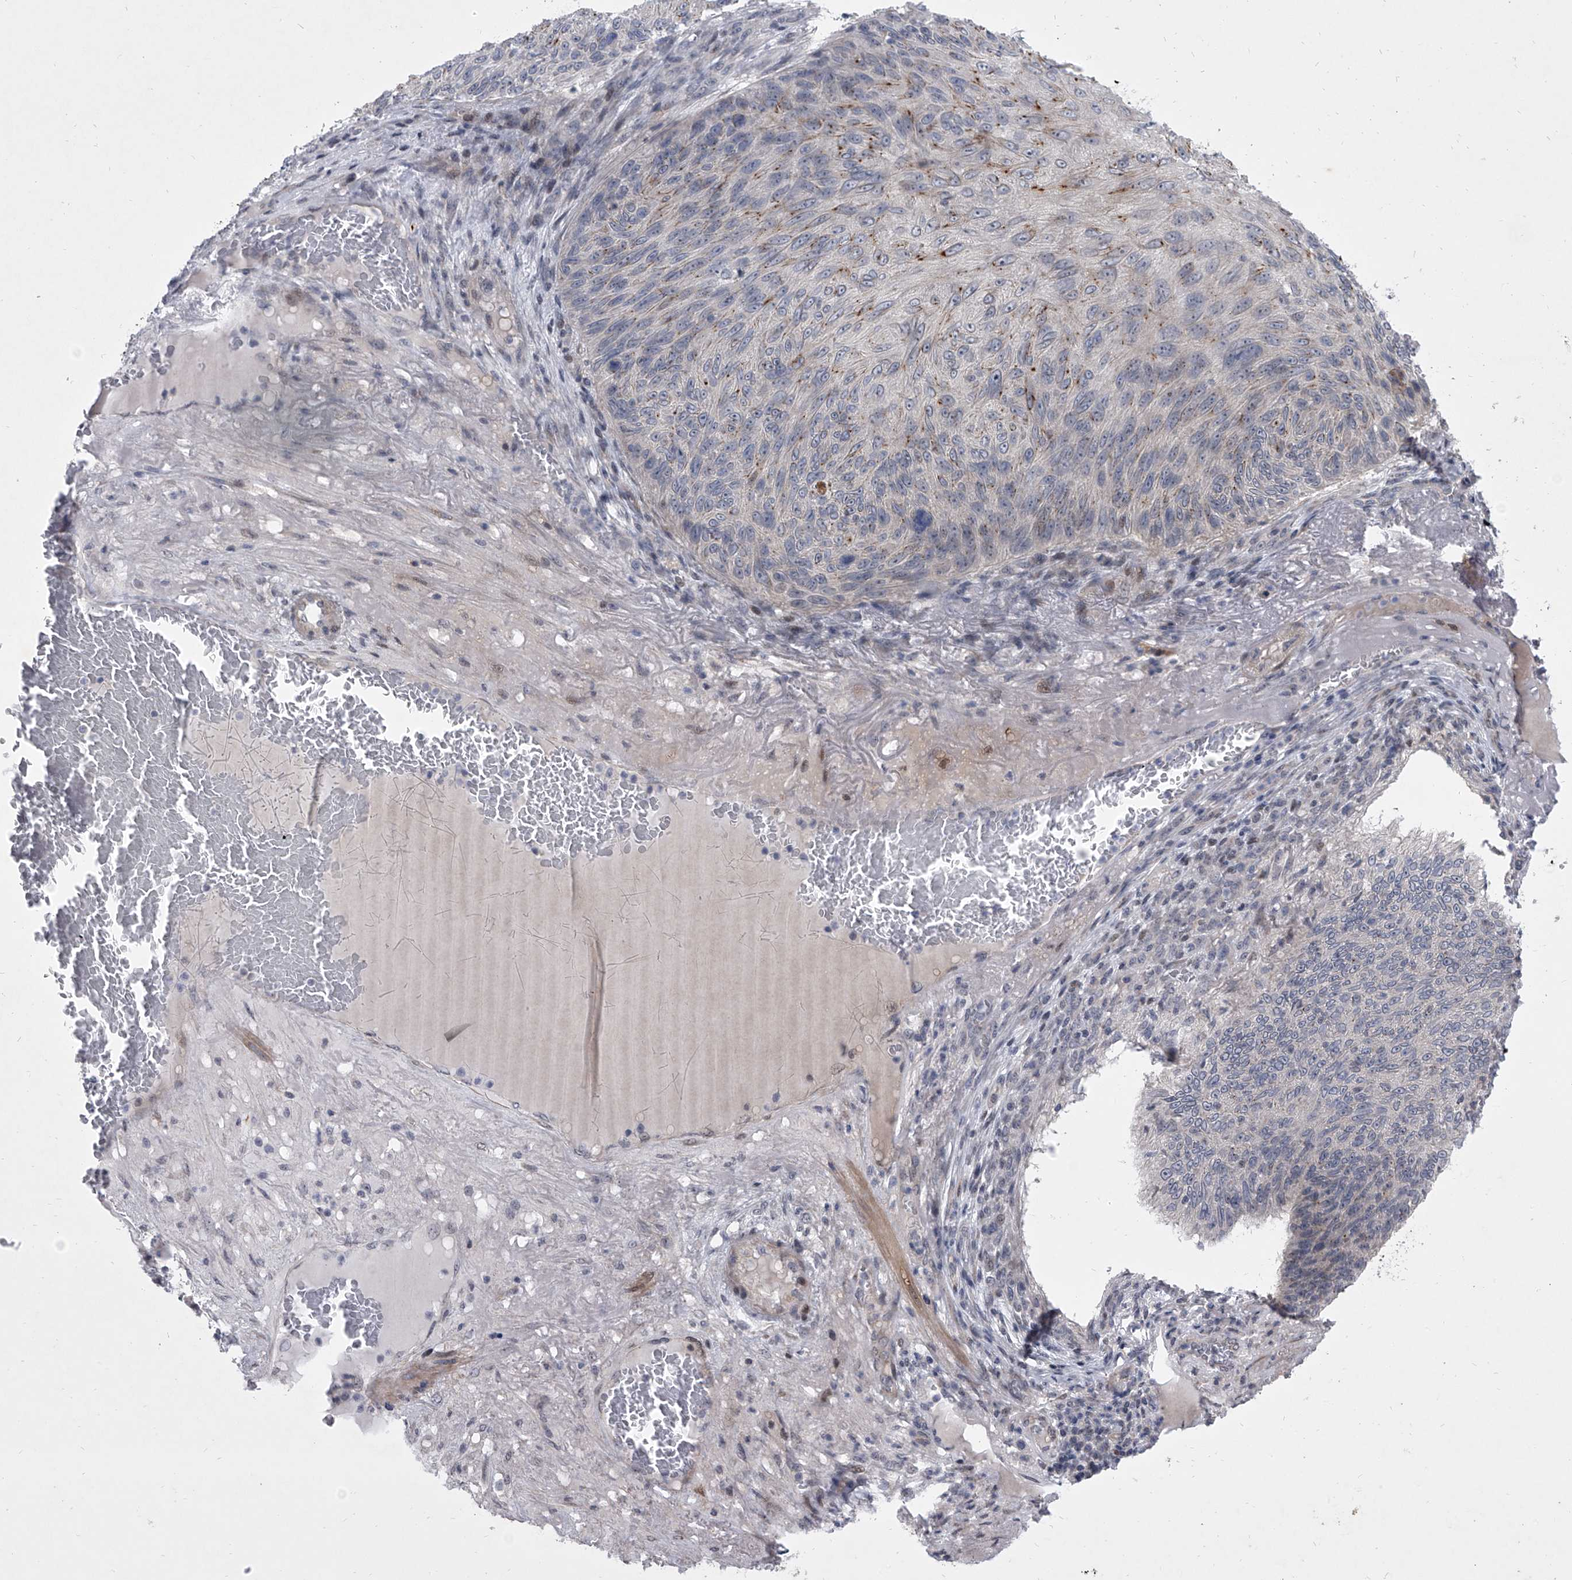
{"staining": {"intensity": "moderate", "quantity": "<25%", "location": "cytoplasmic/membranous"}, "tissue": "skin cancer", "cell_type": "Tumor cells", "image_type": "cancer", "snomed": [{"axis": "morphology", "description": "Squamous cell carcinoma, NOS"}, {"axis": "topography", "description": "Skin"}], "caption": "The photomicrograph displays immunohistochemical staining of skin squamous cell carcinoma. There is moderate cytoplasmic/membranous expression is seen in about <25% of tumor cells.", "gene": "HEATR6", "patient": {"sex": "female", "age": 88}}